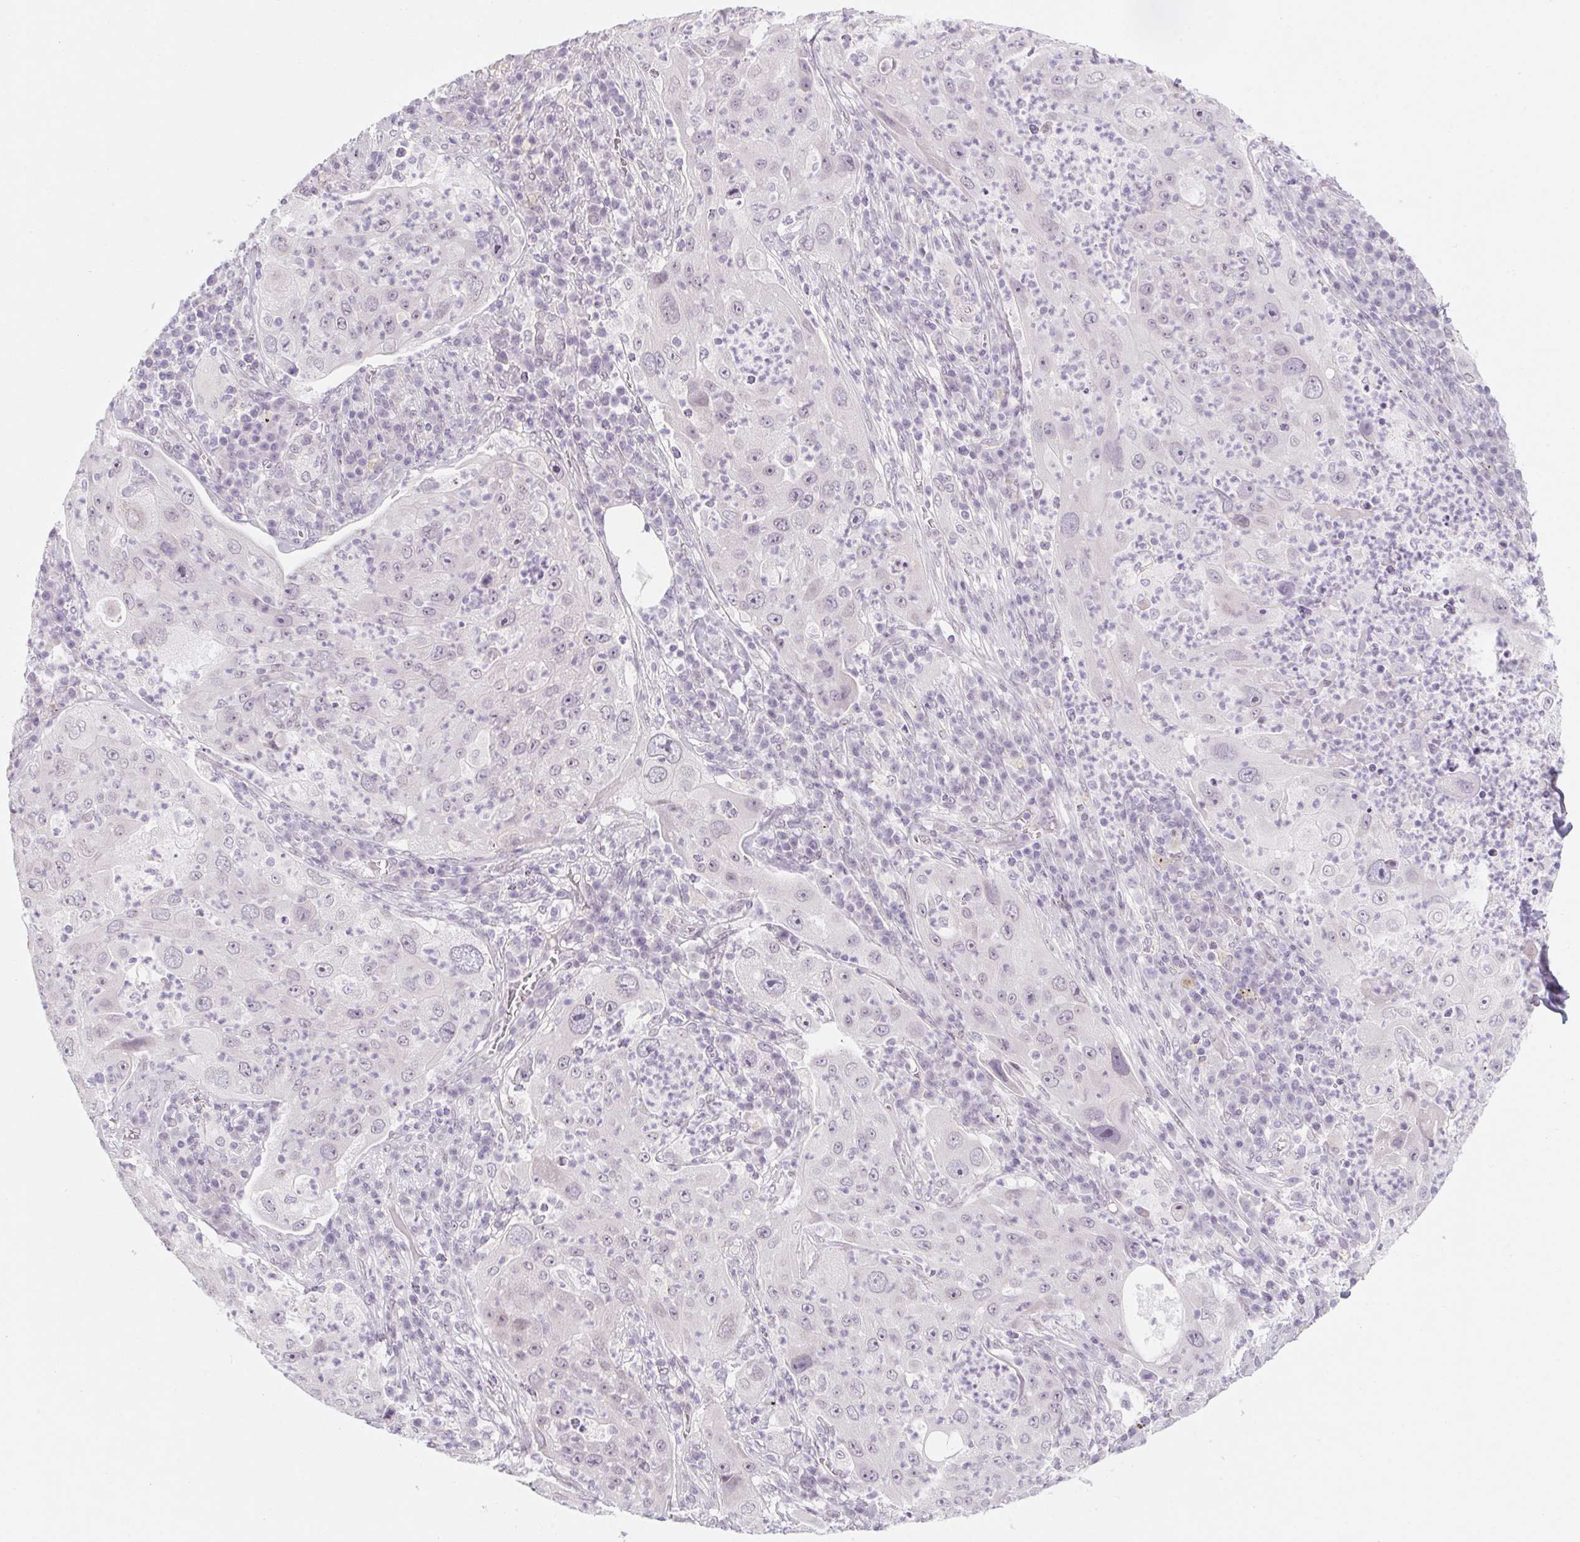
{"staining": {"intensity": "negative", "quantity": "none", "location": "none"}, "tissue": "lung cancer", "cell_type": "Tumor cells", "image_type": "cancer", "snomed": [{"axis": "morphology", "description": "Squamous cell carcinoma, NOS"}, {"axis": "topography", "description": "Lung"}], "caption": "Image shows no significant protein expression in tumor cells of lung squamous cell carcinoma.", "gene": "KCNQ2", "patient": {"sex": "female", "age": 59}}